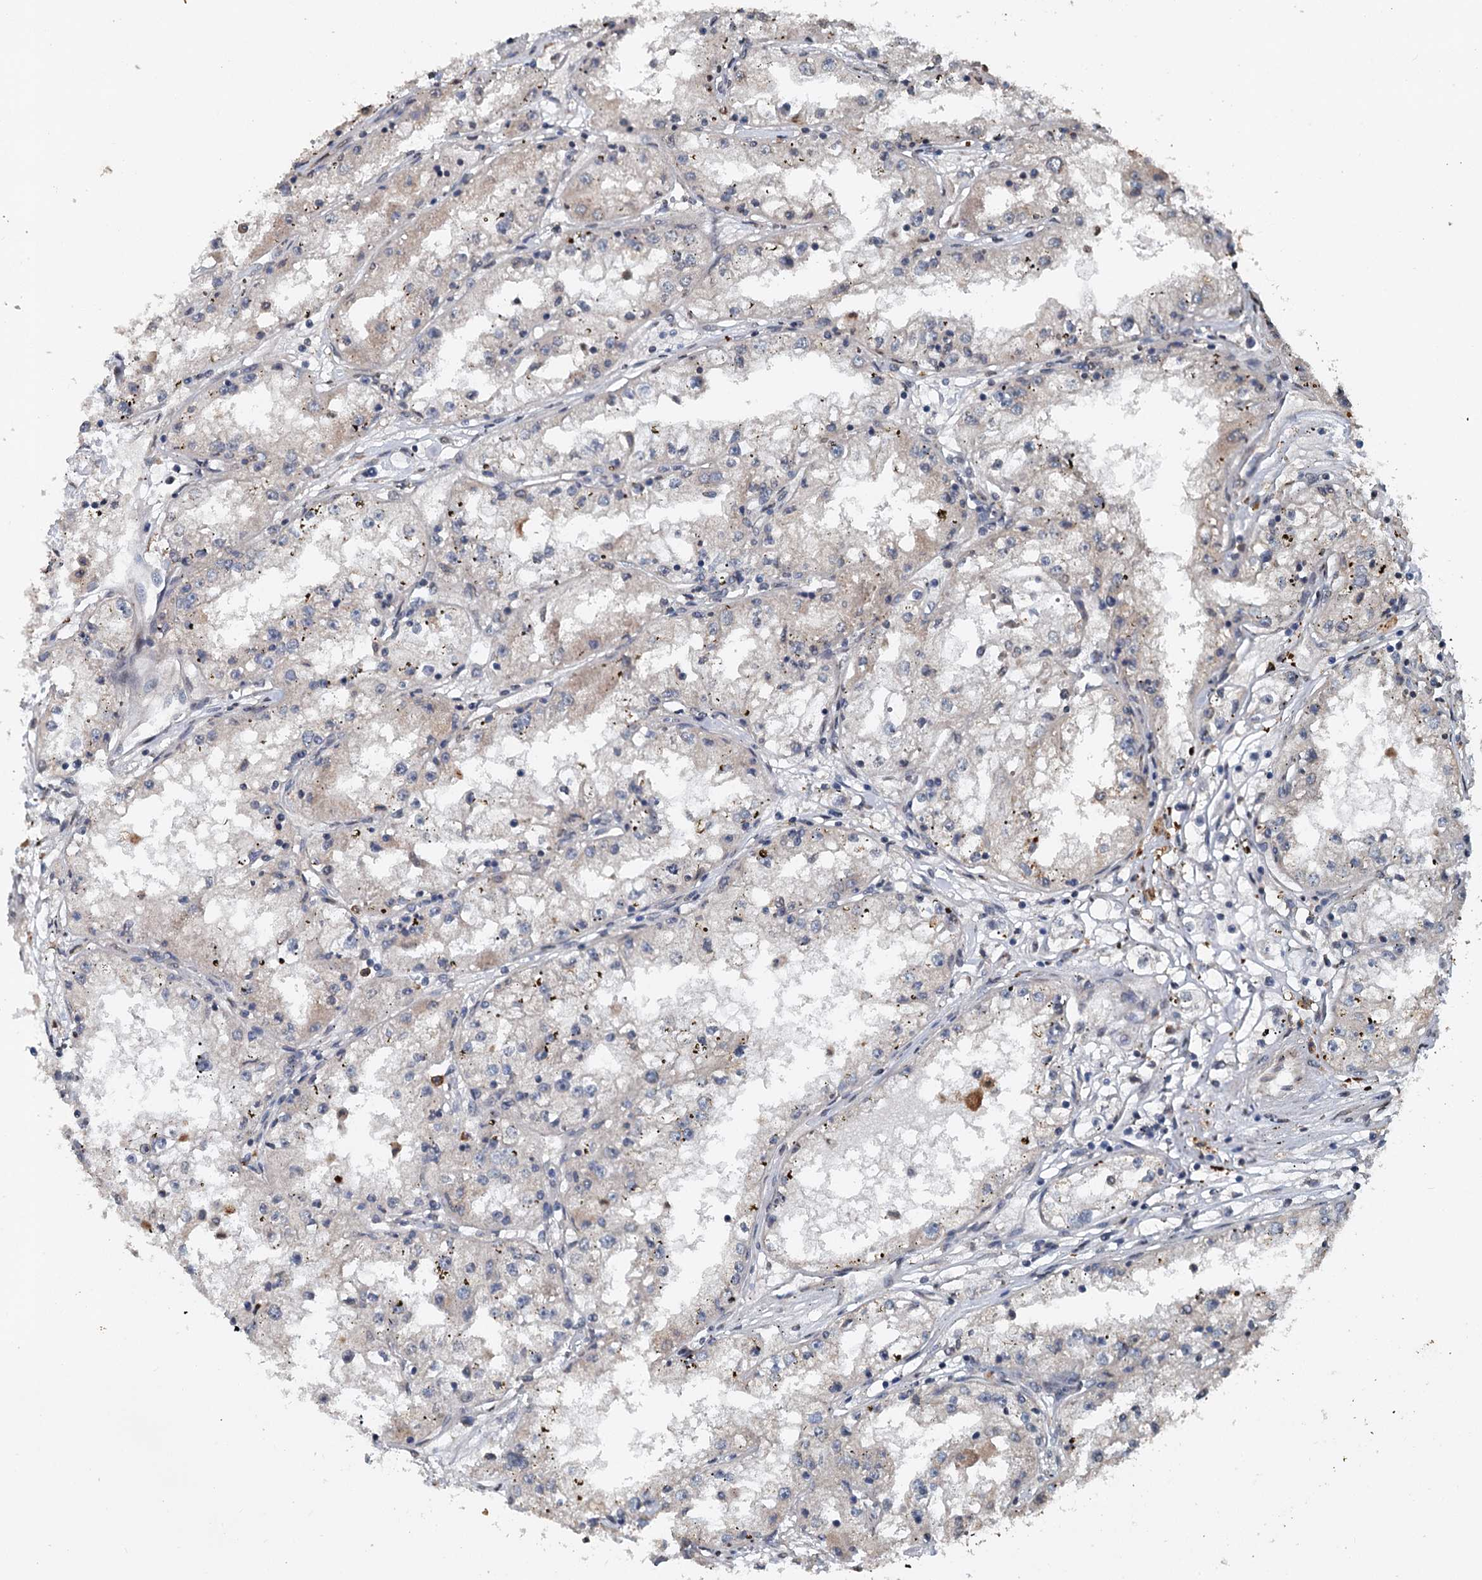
{"staining": {"intensity": "negative", "quantity": "none", "location": "none"}, "tissue": "renal cancer", "cell_type": "Tumor cells", "image_type": "cancer", "snomed": [{"axis": "morphology", "description": "Adenocarcinoma, NOS"}, {"axis": "topography", "description": "Kidney"}], "caption": "A histopathology image of human renal adenocarcinoma is negative for staining in tumor cells.", "gene": "N4BP2L2", "patient": {"sex": "male", "age": 56}}